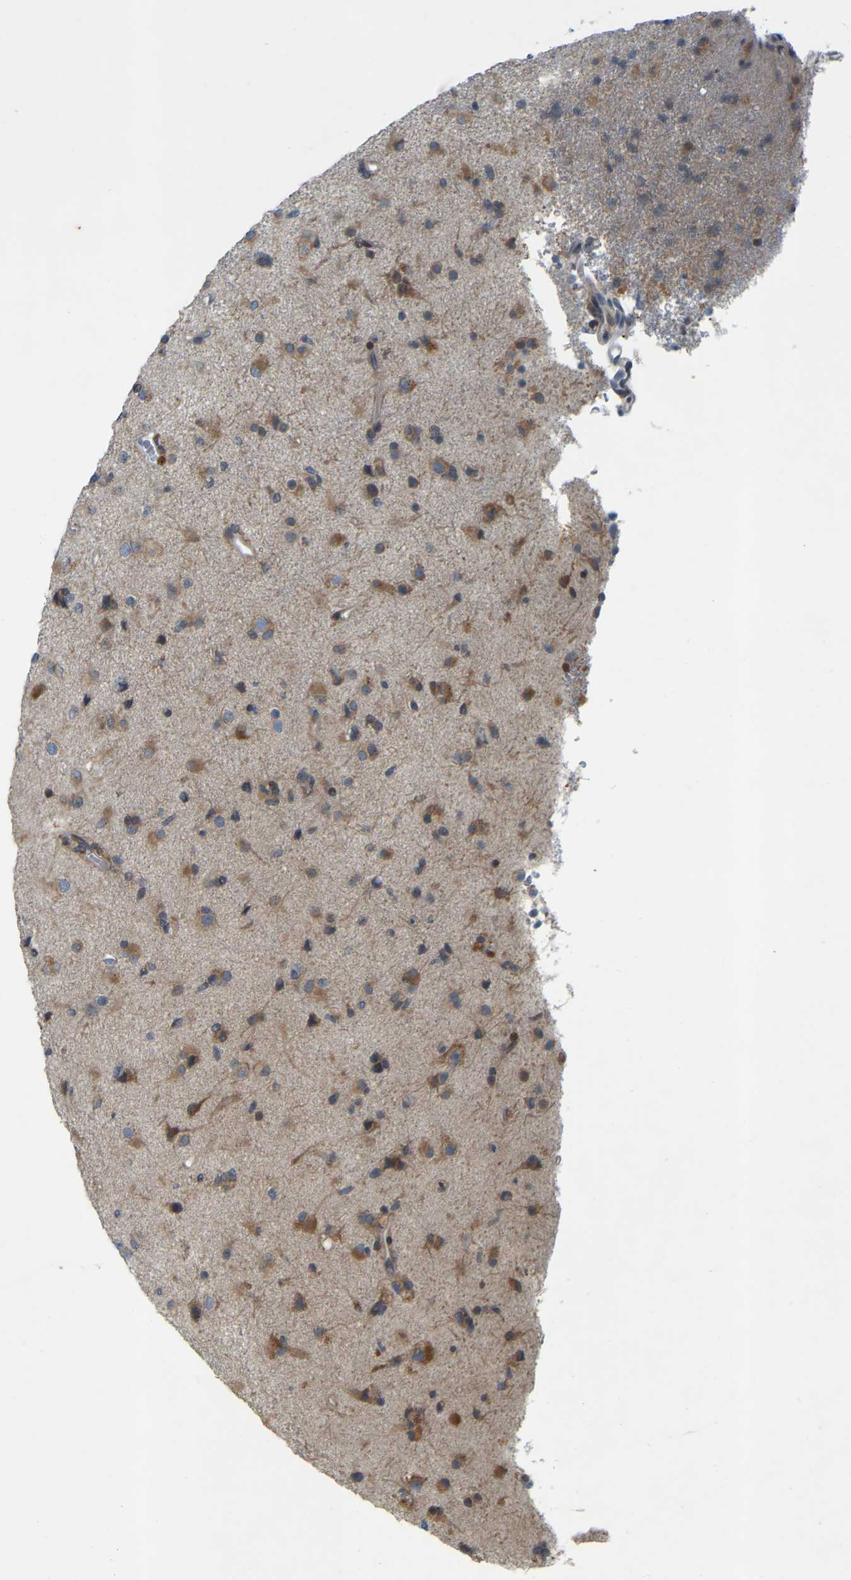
{"staining": {"intensity": "moderate", "quantity": "25%-75%", "location": "cytoplasmic/membranous"}, "tissue": "glioma", "cell_type": "Tumor cells", "image_type": "cancer", "snomed": [{"axis": "morphology", "description": "Glioma, malignant, Low grade"}, {"axis": "topography", "description": "Brain"}], "caption": "The immunohistochemical stain shows moderate cytoplasmic/membranous expression in tumor cells of malignant low-grade glioma tissue.", "gene": "PARL", "patient": {"sex": "male", "age": 65}}